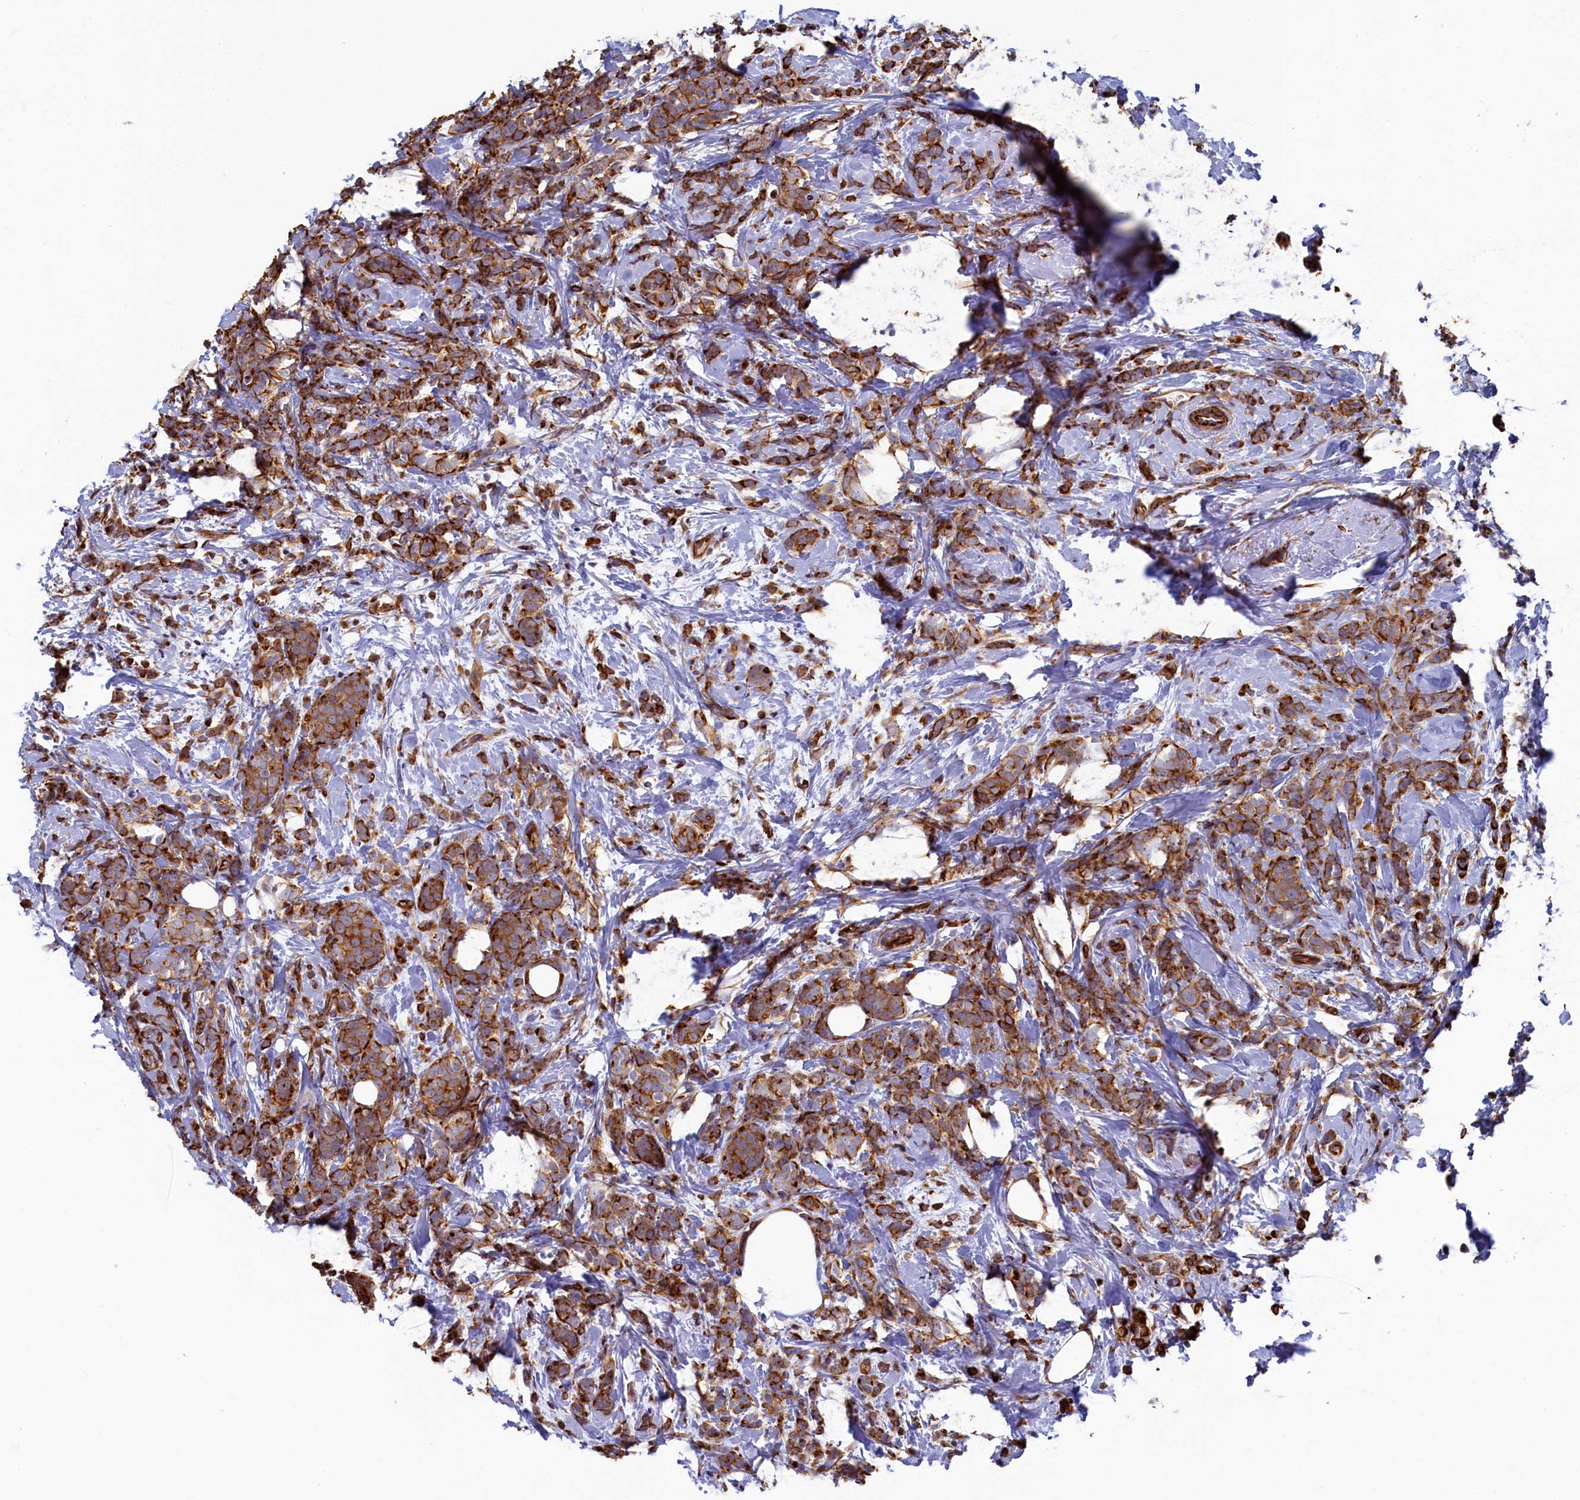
{"staining": {"intensity": "strong", "quantity": ">75%", "location": "cytoplasmic/membranous"}, "tissue": "breast cancer", "cell_type": "Tumor cells", "image_type": "cancer", "snomed": [{"axis": "morphology", "description": "Lobular carcinoma"}, {"axis": "topography", "description": "Breast"}], "caption": "IHC of breast cancer (lobular carcinoma) demonstrates high levels of strong cytoplasmic/membranous staining in approximately >75% of tumor cells.", "gene": "LRRC57", "patient": {"sex": "female", "age": 58}}